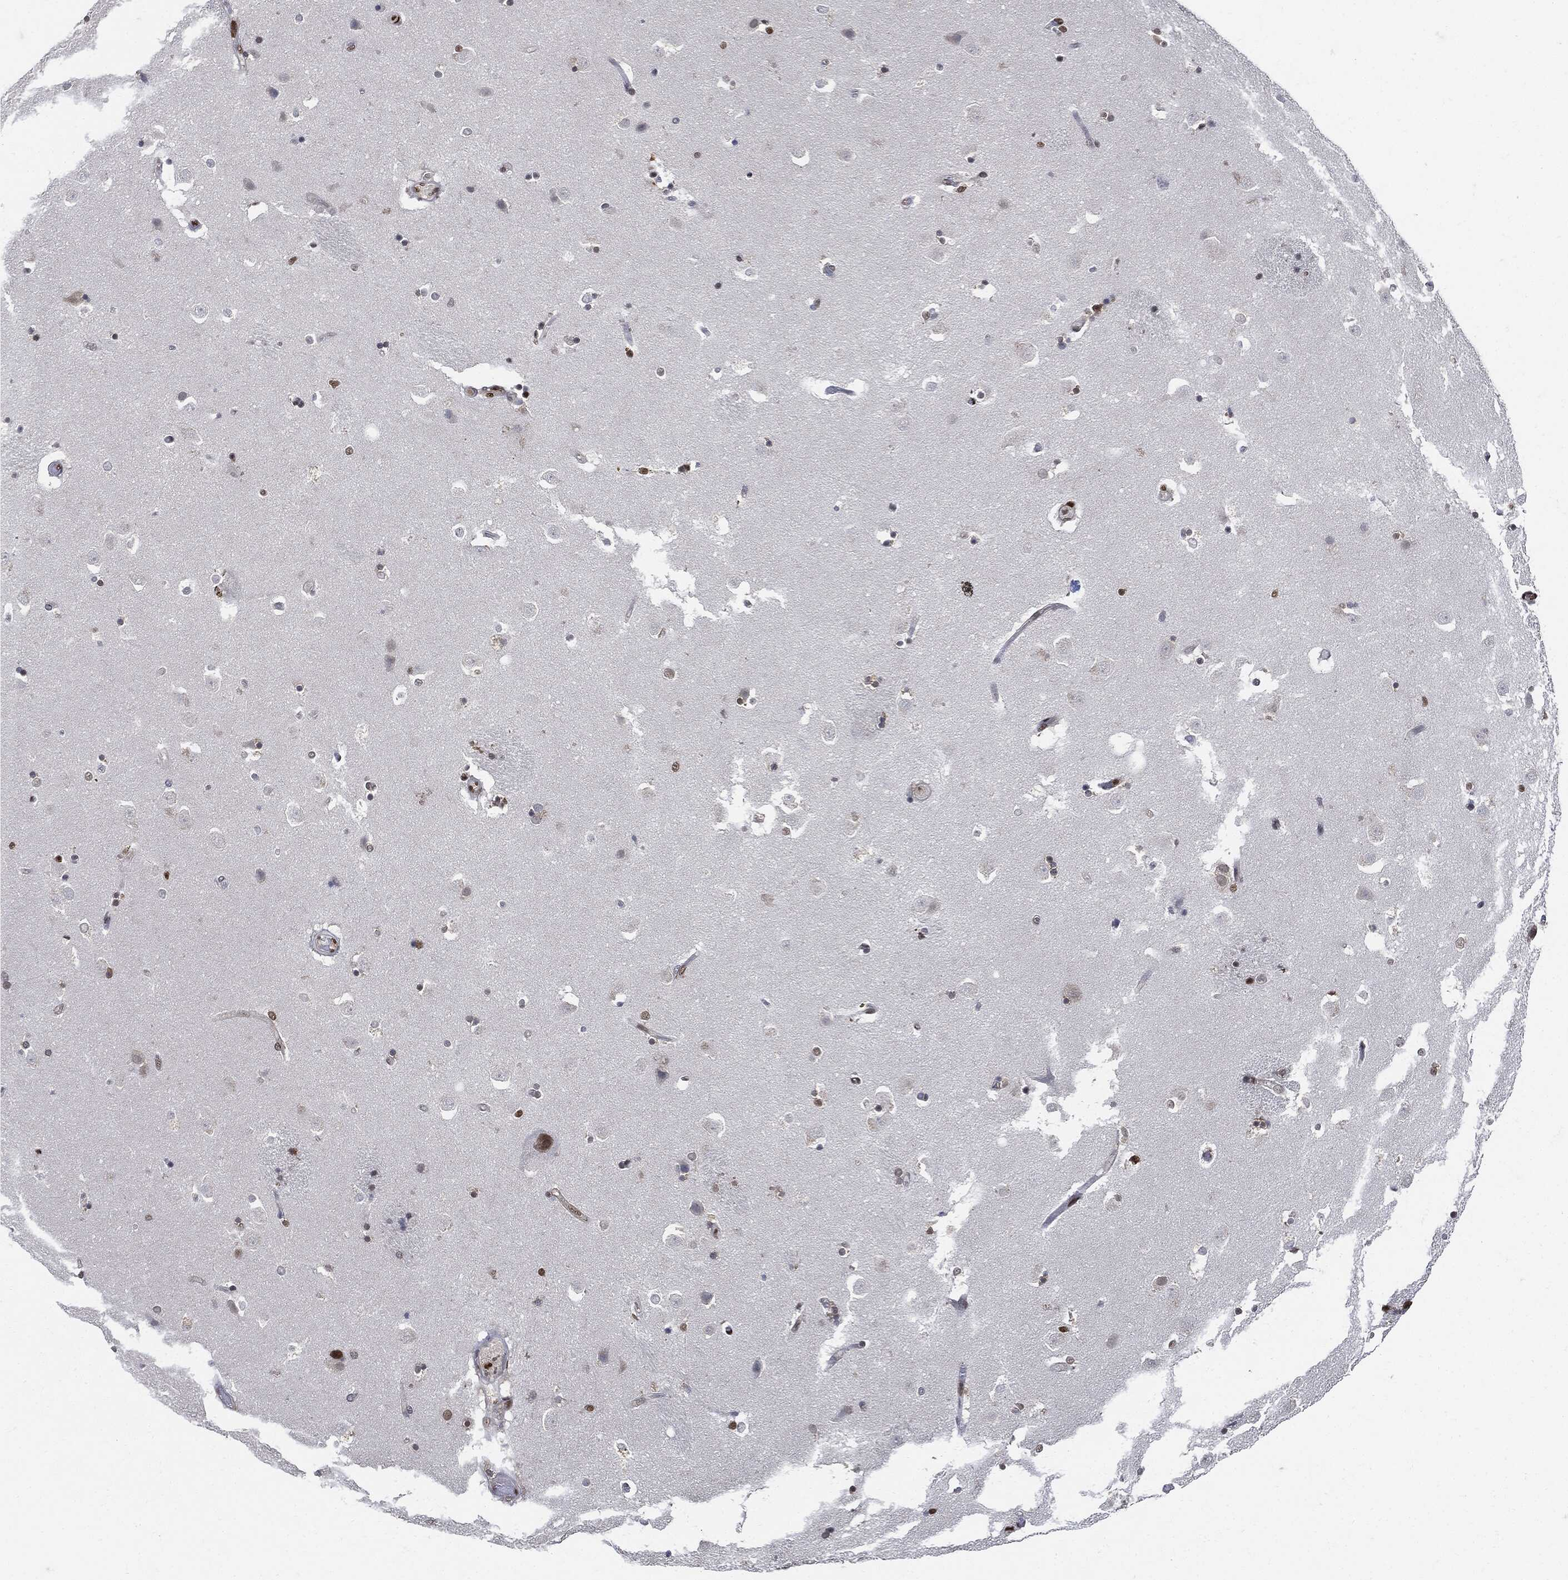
{"staining": {"intensity": "moderate", "quantity": "<25%", "location": "nuclear"}, "tissue": "caudate", "cell_type": "Glial cells", "image_type": "normal", "snomed": [{"axis": "morphology", "description": "Normal tissue, NOS"}, {"axis": "topography", "description": "Lateral ventricle wall"}], "caption": "The immunohistochemical stain labels moderate nuclear staining in glial cells of benign caudate. (DAB = brown stain, brightfield microscopy at high magnification).", "gene": "PCNA", "patient": {"sex": "male", "age": 51}}